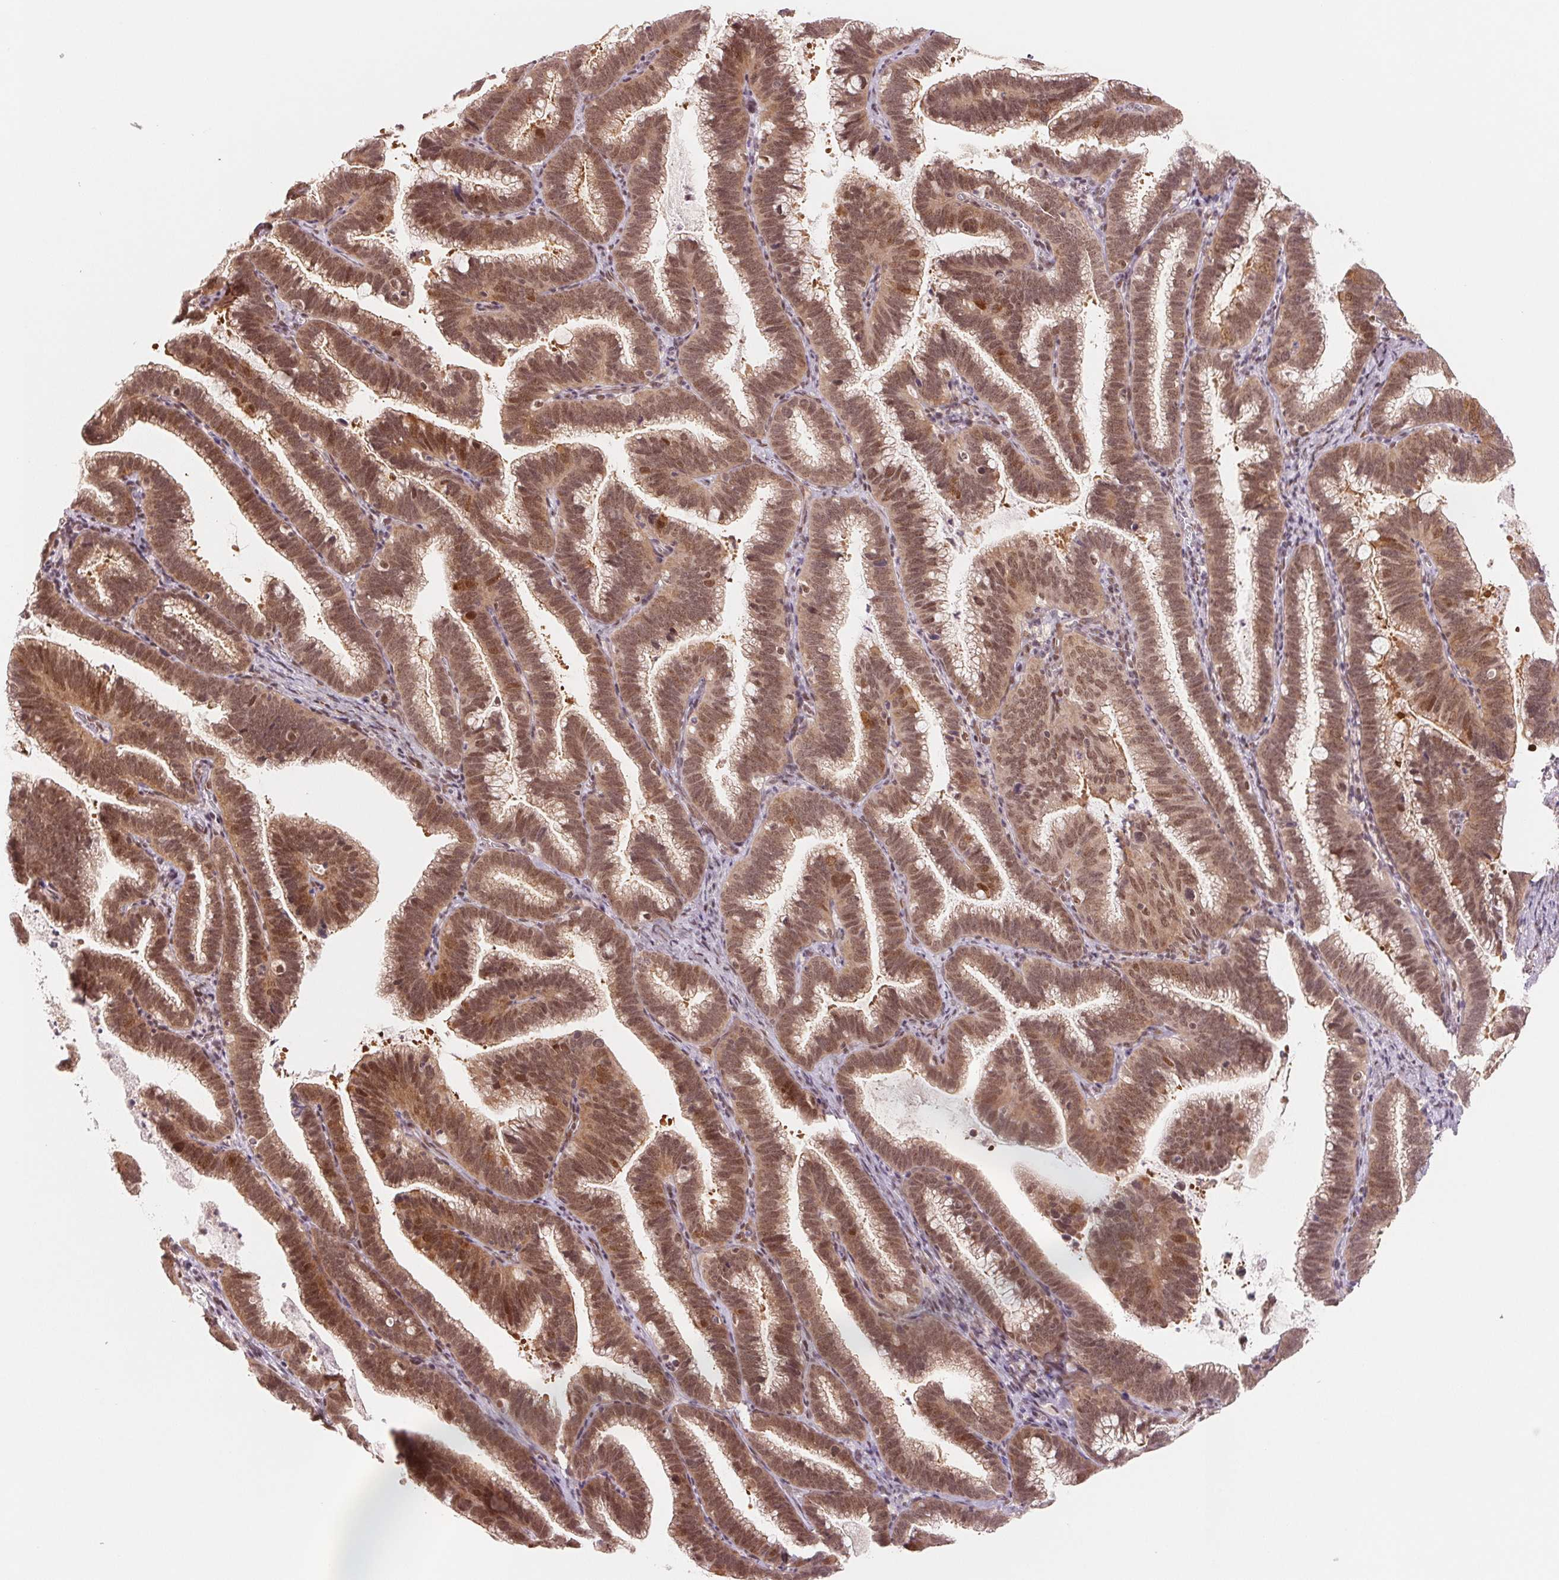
{"staining": {"intensity": "moderate", "quantity": ">75%", "location": "cytoplasmic/membranous,nuclear"}, "tissue": "cervical cancer", "cell_type": "Tumor cells", "image_type": "cancer", "snomed": [{"axis": "morphology", "description": "Adenocarcinoma, NOS"}, {"axis": "topography", "description": "Cervix"}], "caption": "Moderate cytoplasmic/membranous and nuclear protein positivity is seen in approximately >75% of tumor cells in adenocarcinoma (cervical). The staining is performed using DAB (3,3'-diaminobenzidine) brown chromogen to label protein expression. The nuclei are counter-stained blue using hematoxylin.", "gene": "DNAJB6", "patient": {"sex": "female", "age": 61}}